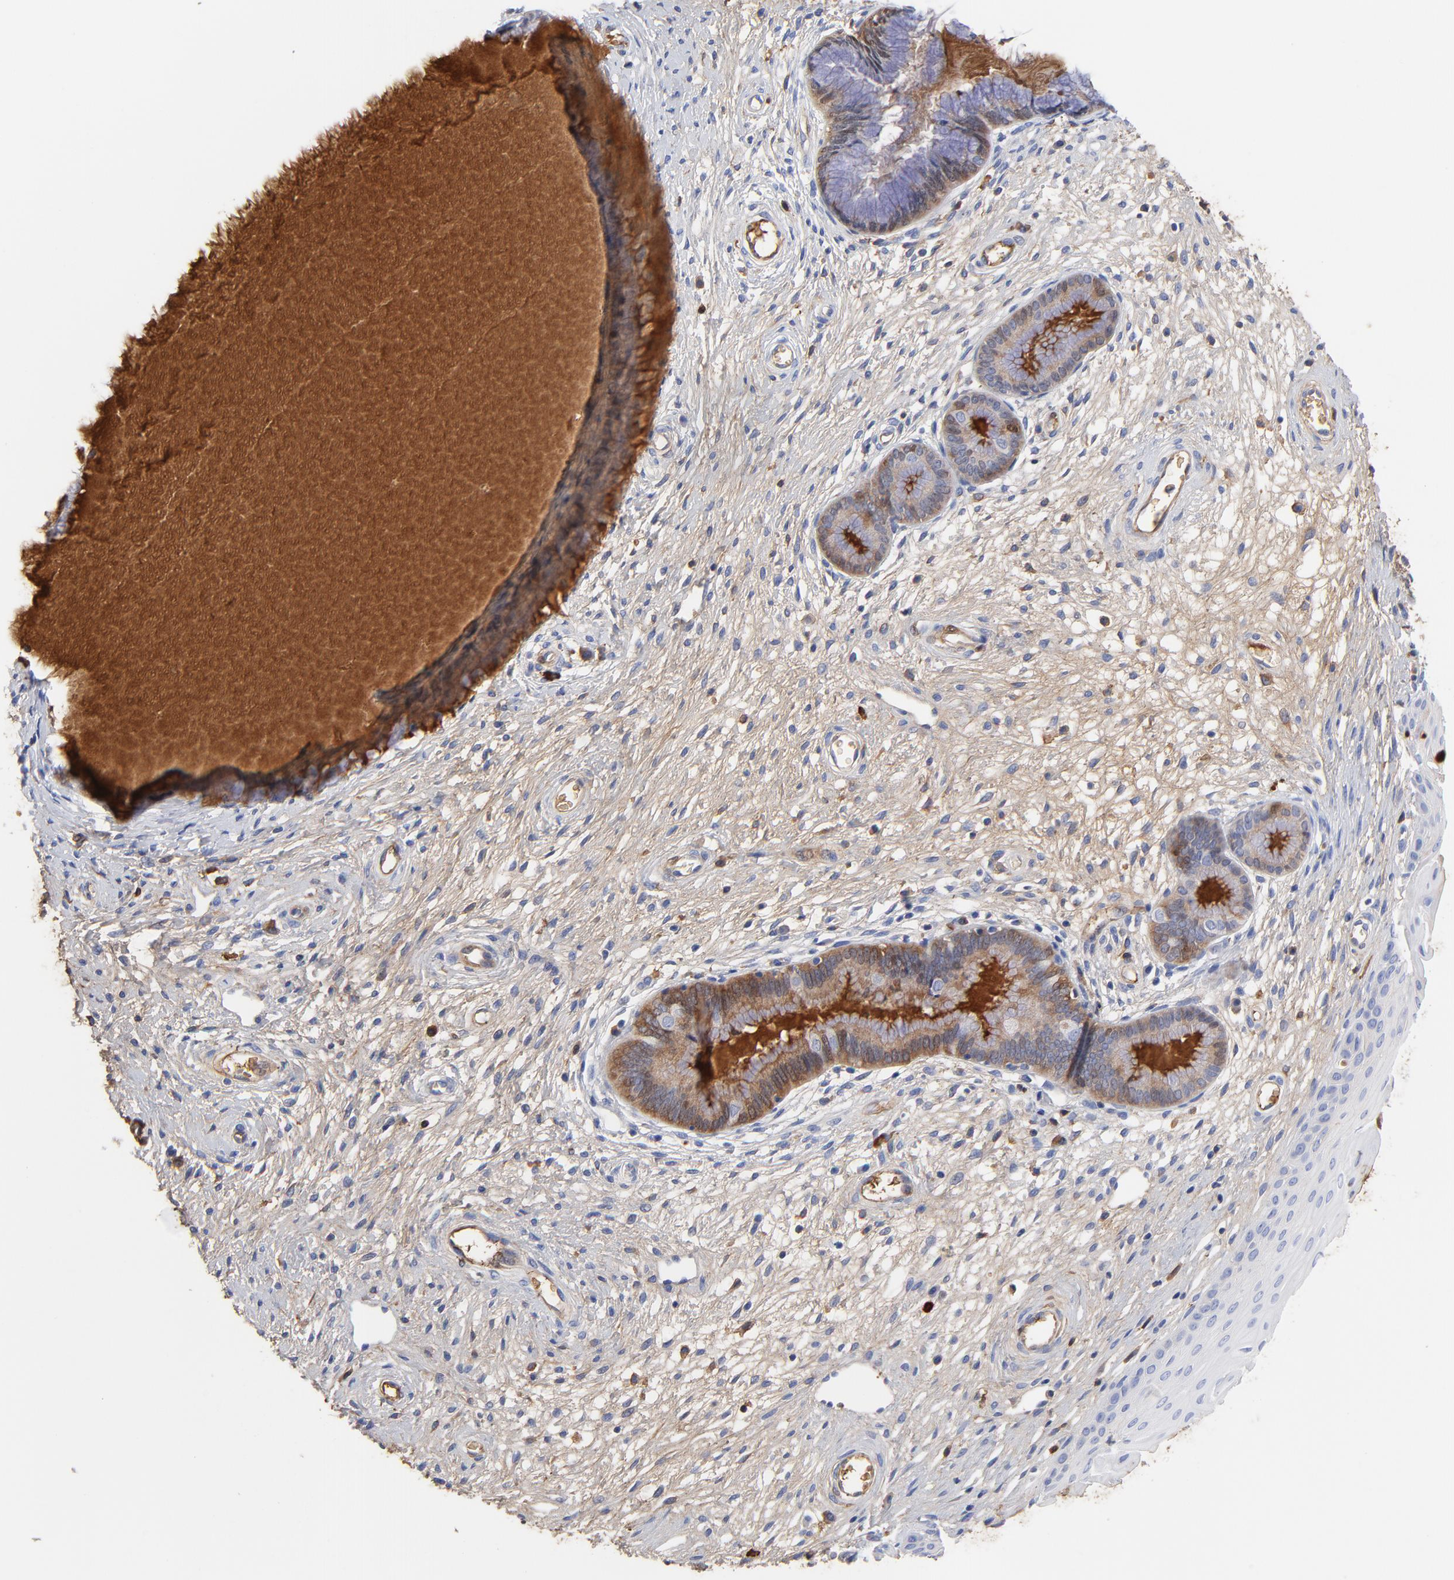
{"staining": {"intensity": "weak", "quantity": ">75%", "location": "cytoplasmic/membranous"}, "tissue": "cervix", "cell_type": "Glandular cells", "image_type": "normal", "snomed": [{"axis": "morphology", "description": "Normal tissue, NOS"}, {"axis": "topography", "description": "Cervix"}], "caption": "Protein staining of unremarkable cervix reveals weak cytoplasmic/membranous expression in approximately >75% of glandular cells.", "gene": "IGLV3", "patient": {"sex": "female", "age": 55}}